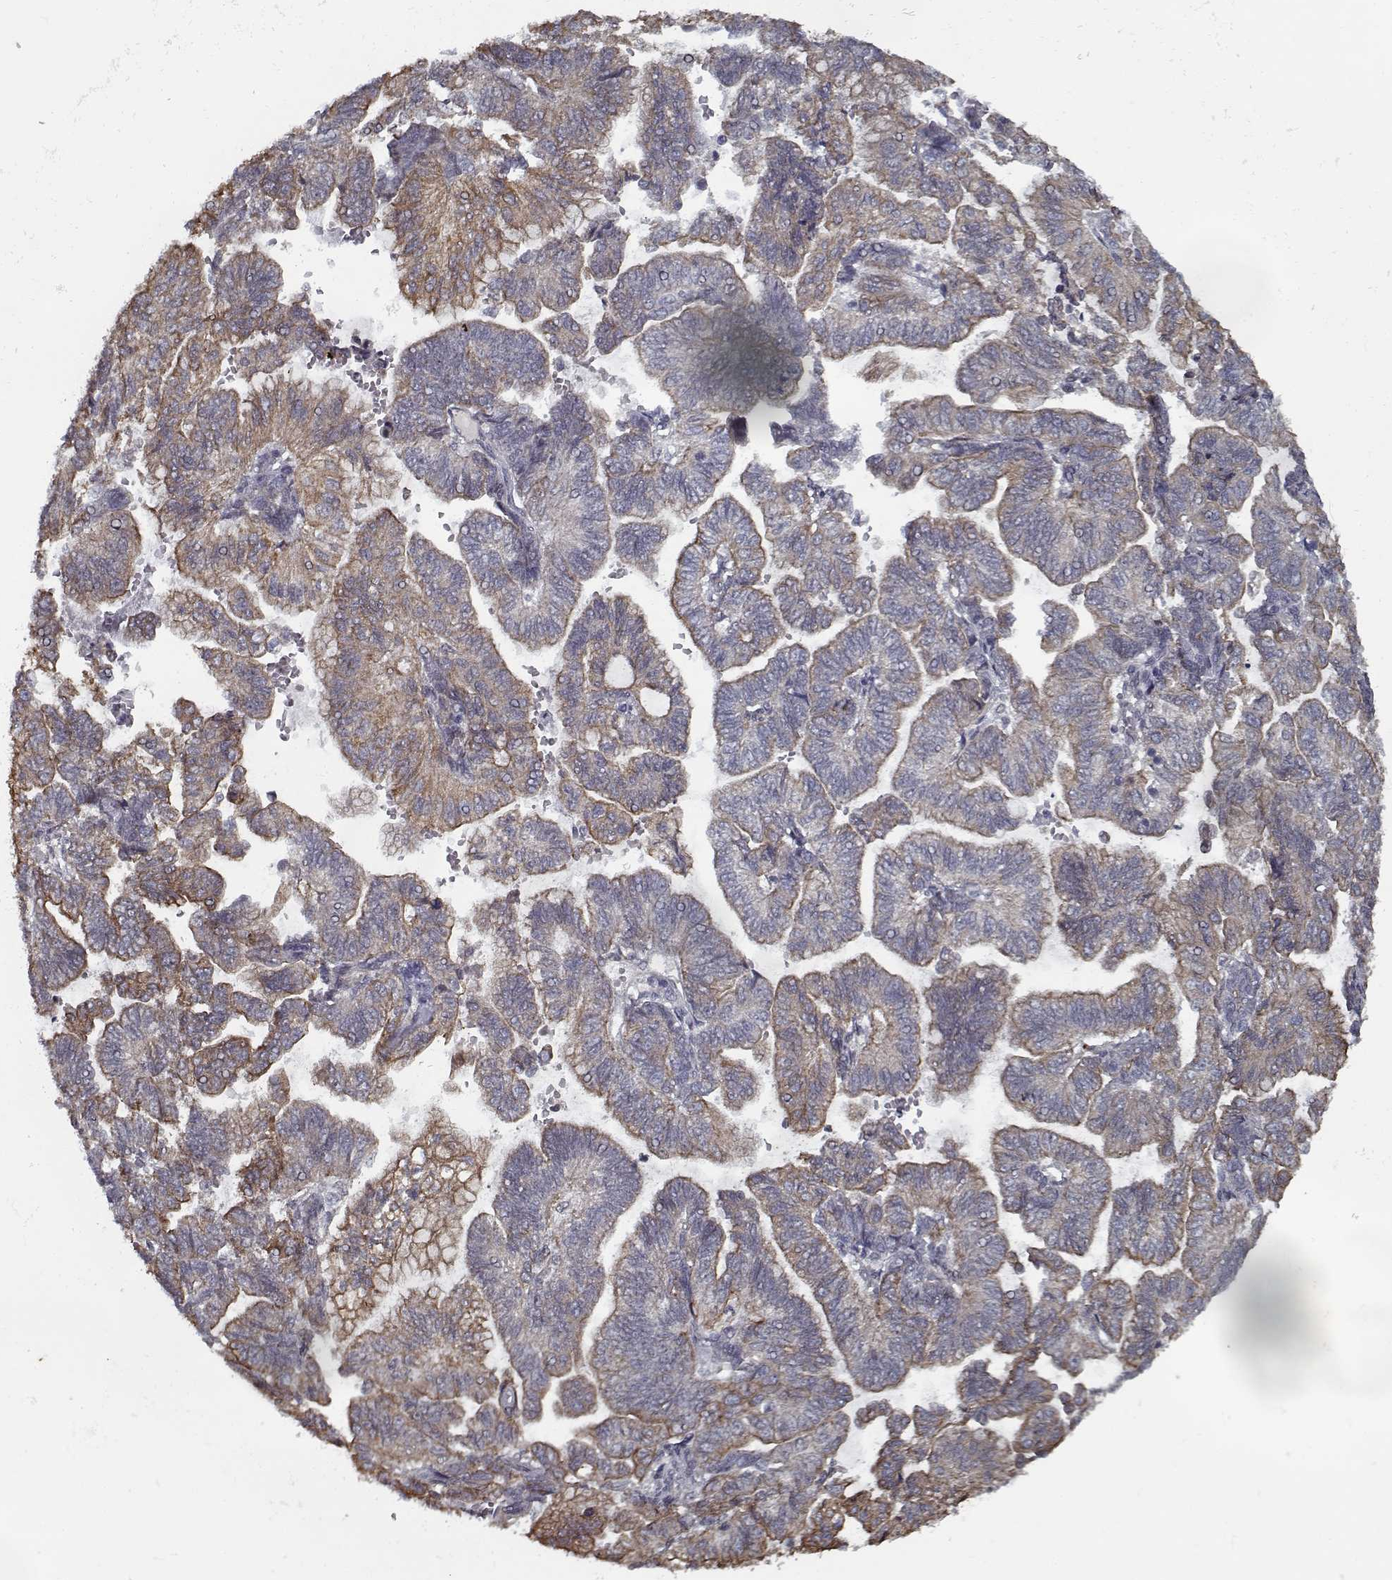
{"staining": {"intensity": "weak", "quantity": ">75%", "location": "cytoplasmic/membranous"}, "tissue": "stomach cancer", "cell_type": "Tumor cells", "image_type": "cancer", "snomed": [{"axis": "morphology", "description": "Adenocarcinoma, NOS"}, {"axis": "topography", "description": "Stomach"}], "caption": "Protein analysis of stomach cancer (adenocarcinoma) tissue demonstrates weak cytoplasmic/membranous positivity in approximately >75% of tumor cells.", "gene": "NLK", "patient": {"sex": "male", "age": 83}}